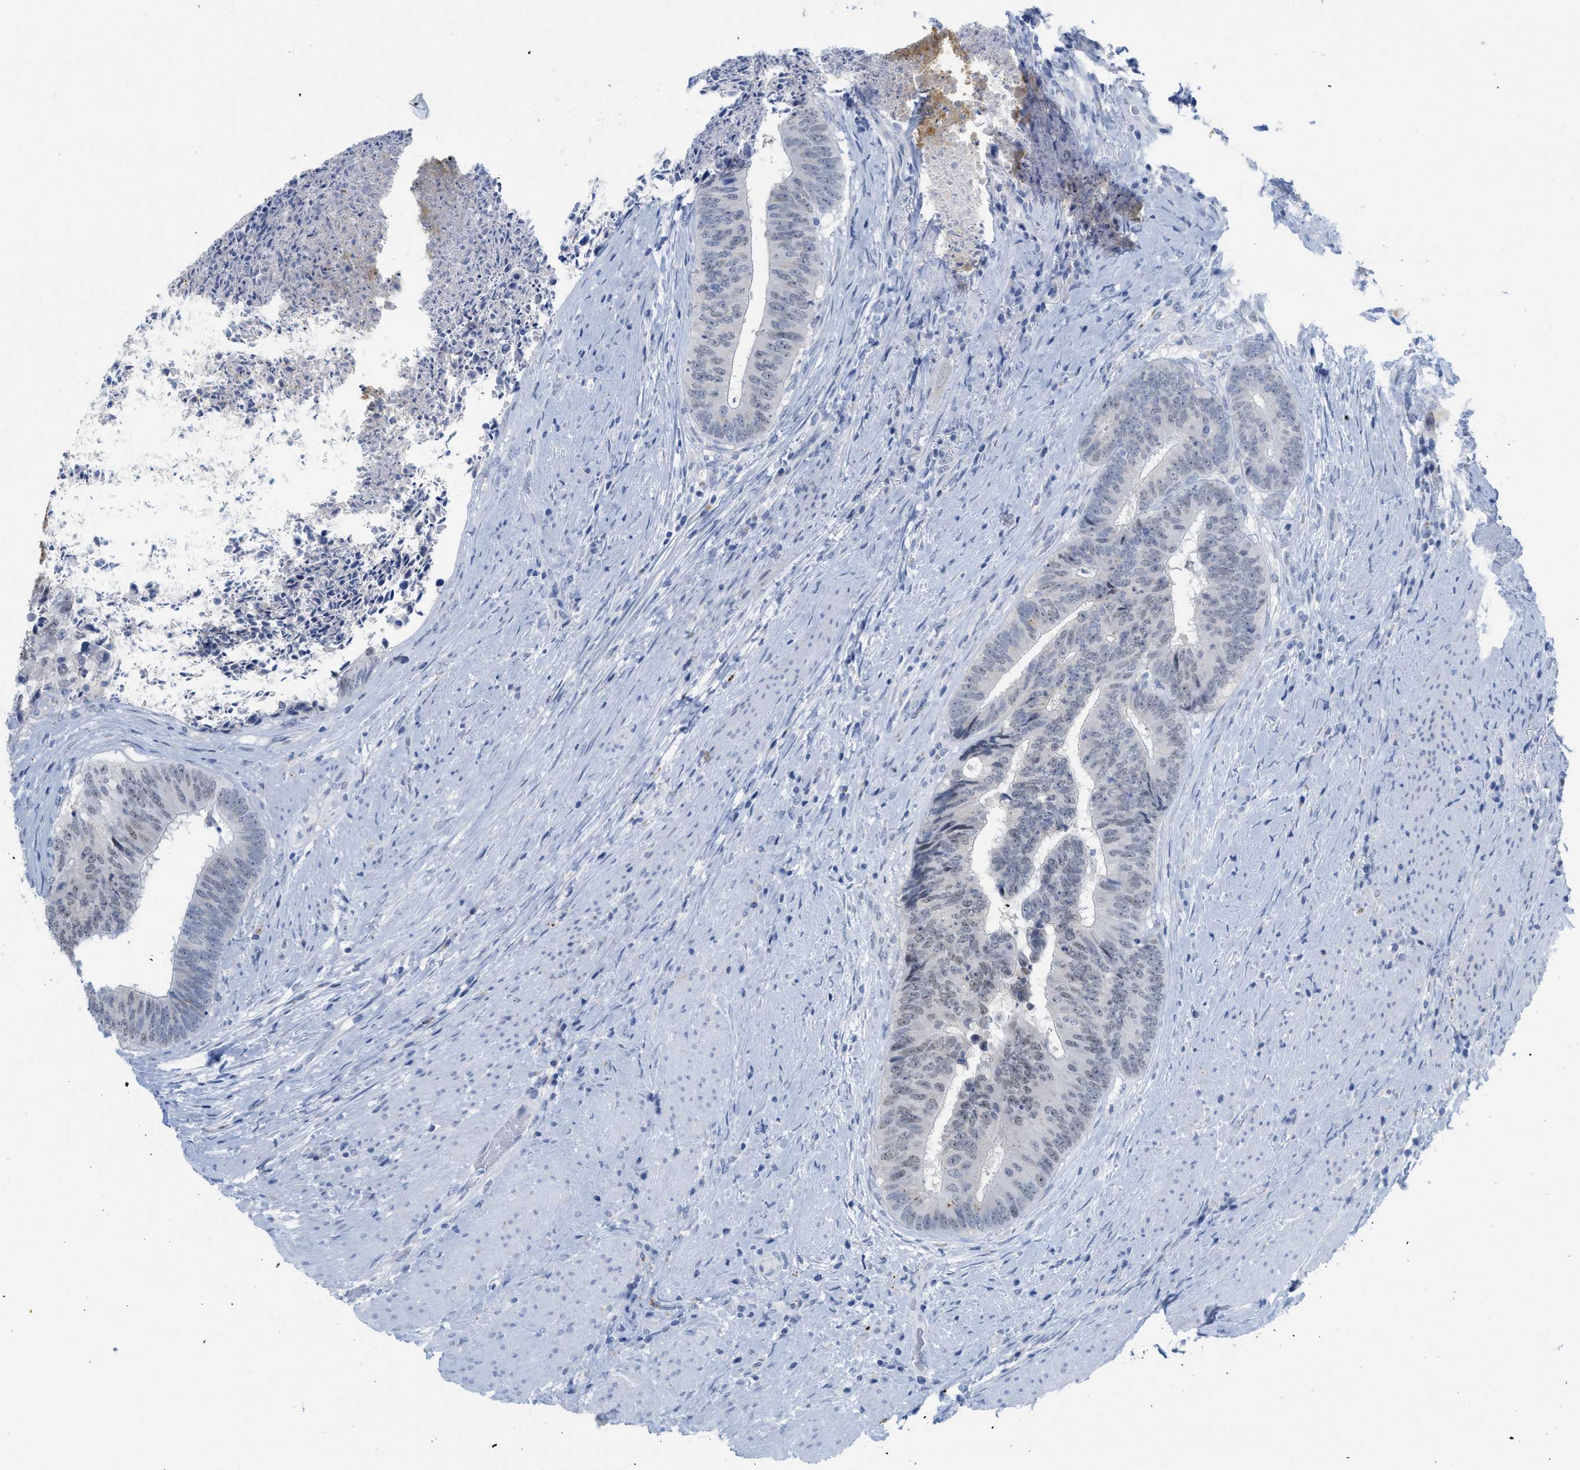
{"staining": {"intensity": "negative", "quantity": "none", "location": "none"}, "tissue": "colorectal cancer", "cell_type": "Tumor cells", "image_type": "cancer", "snomed": [{"axis": "morphology", "description": "Adenocarcinoma, NOS"}, {"axis": "topography", "description": "Rectum"}], "caption": "This is an immunohistochemistry (IHC) image of colorectal cancer. There is no expression in tumor cells.", "gene": "WDR4", "patient": {"sex": "male", "age": 72}}